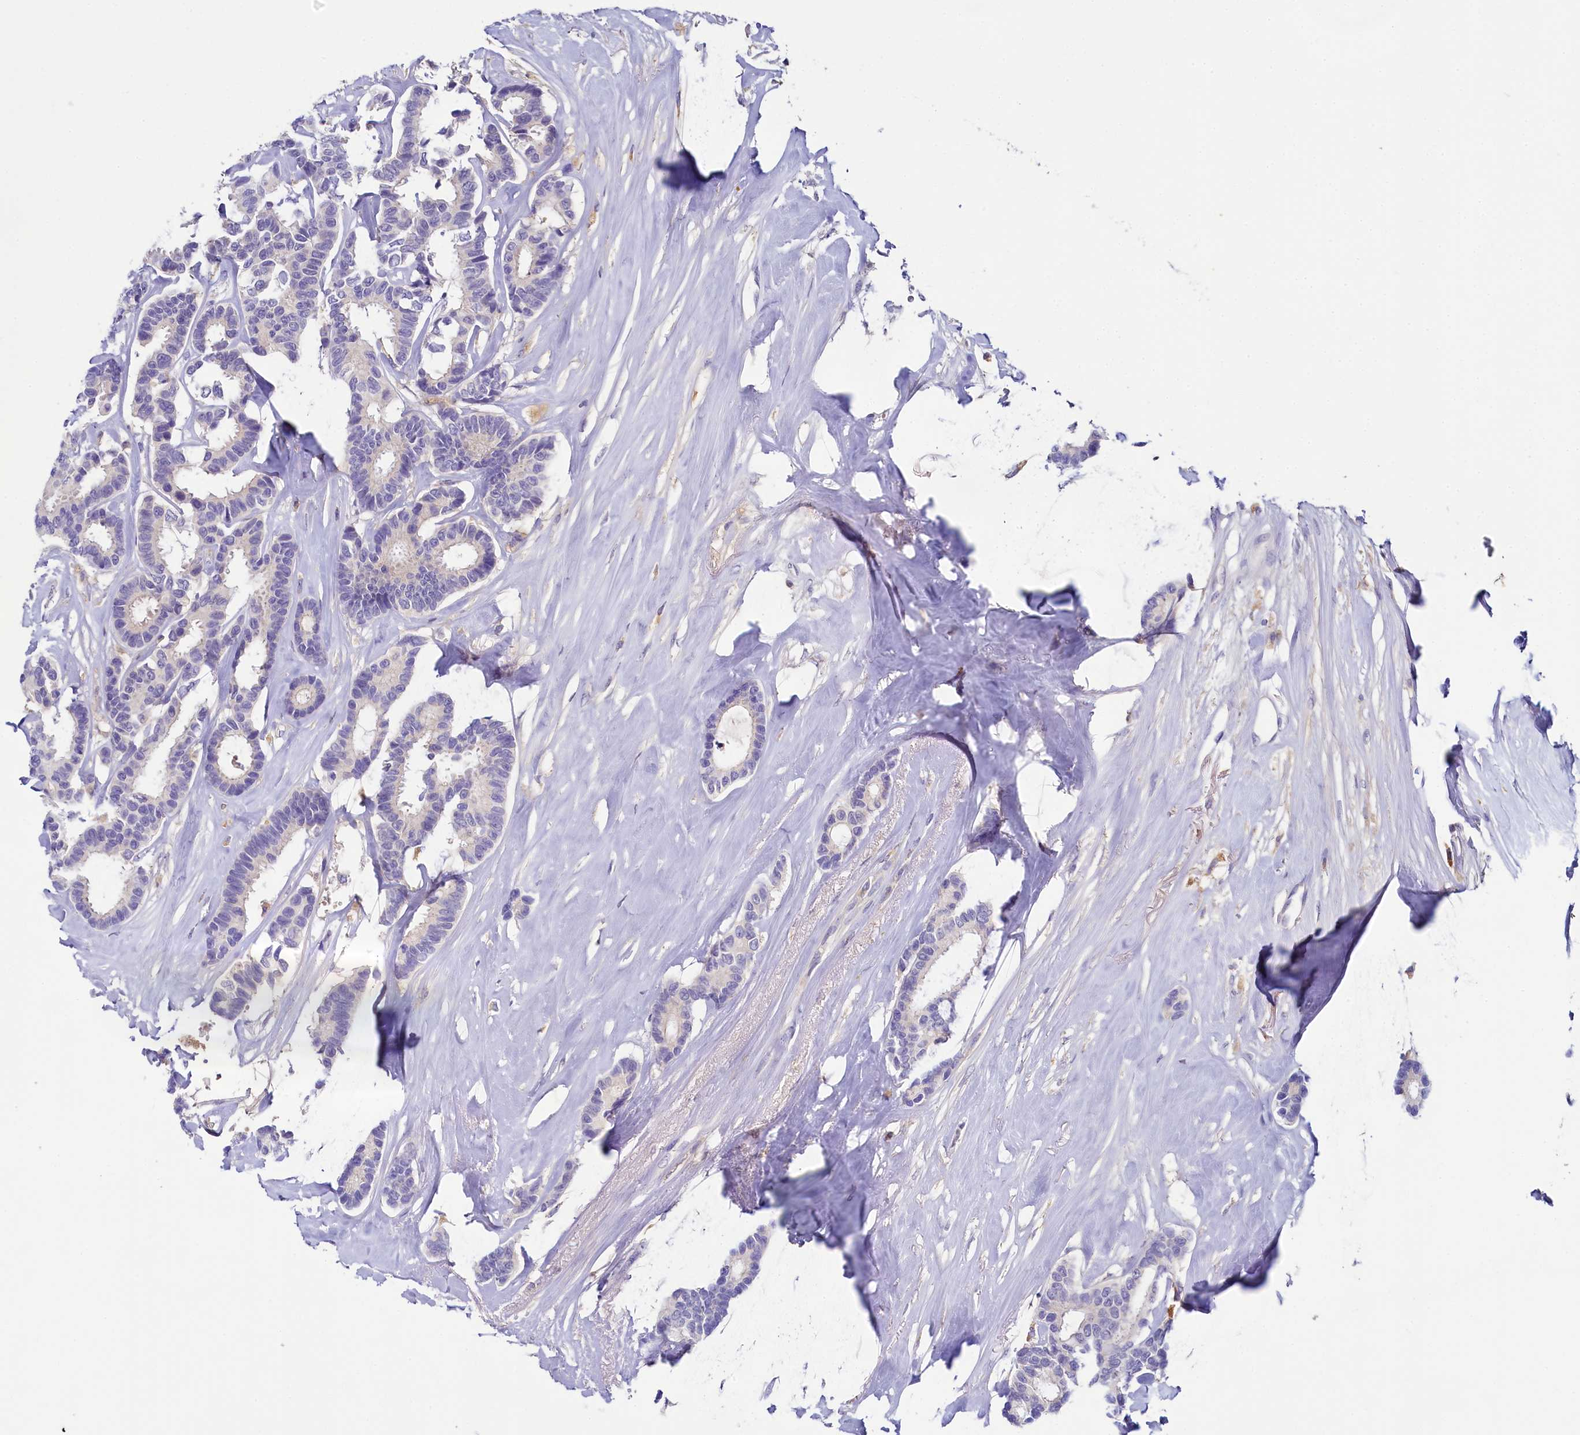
{"staining": {"intensity": "negative", "quantity": "none", "location": "none"}, "tissue": "breast cancer", "cell_type": "Tumor cells", "image_type": "cancer", "snomed": [{"axis": "morphology", "description": "Duct carcinoma"}, {"axis": "topography", "description": "Breast"}], "caption": "Breast cancer (intraductal carcinoma) was stained to show a protein in brown. There is no significant expression in tumor cells. (Stains: DAB (3,3'-diaminobenzidine) immunohistochemistry with hematoxylin counter stain, Microscopy: brightfield microscopy at high magnification).", "gene": "FGFR2", "patient": {"sex": "female", "age": 87}}